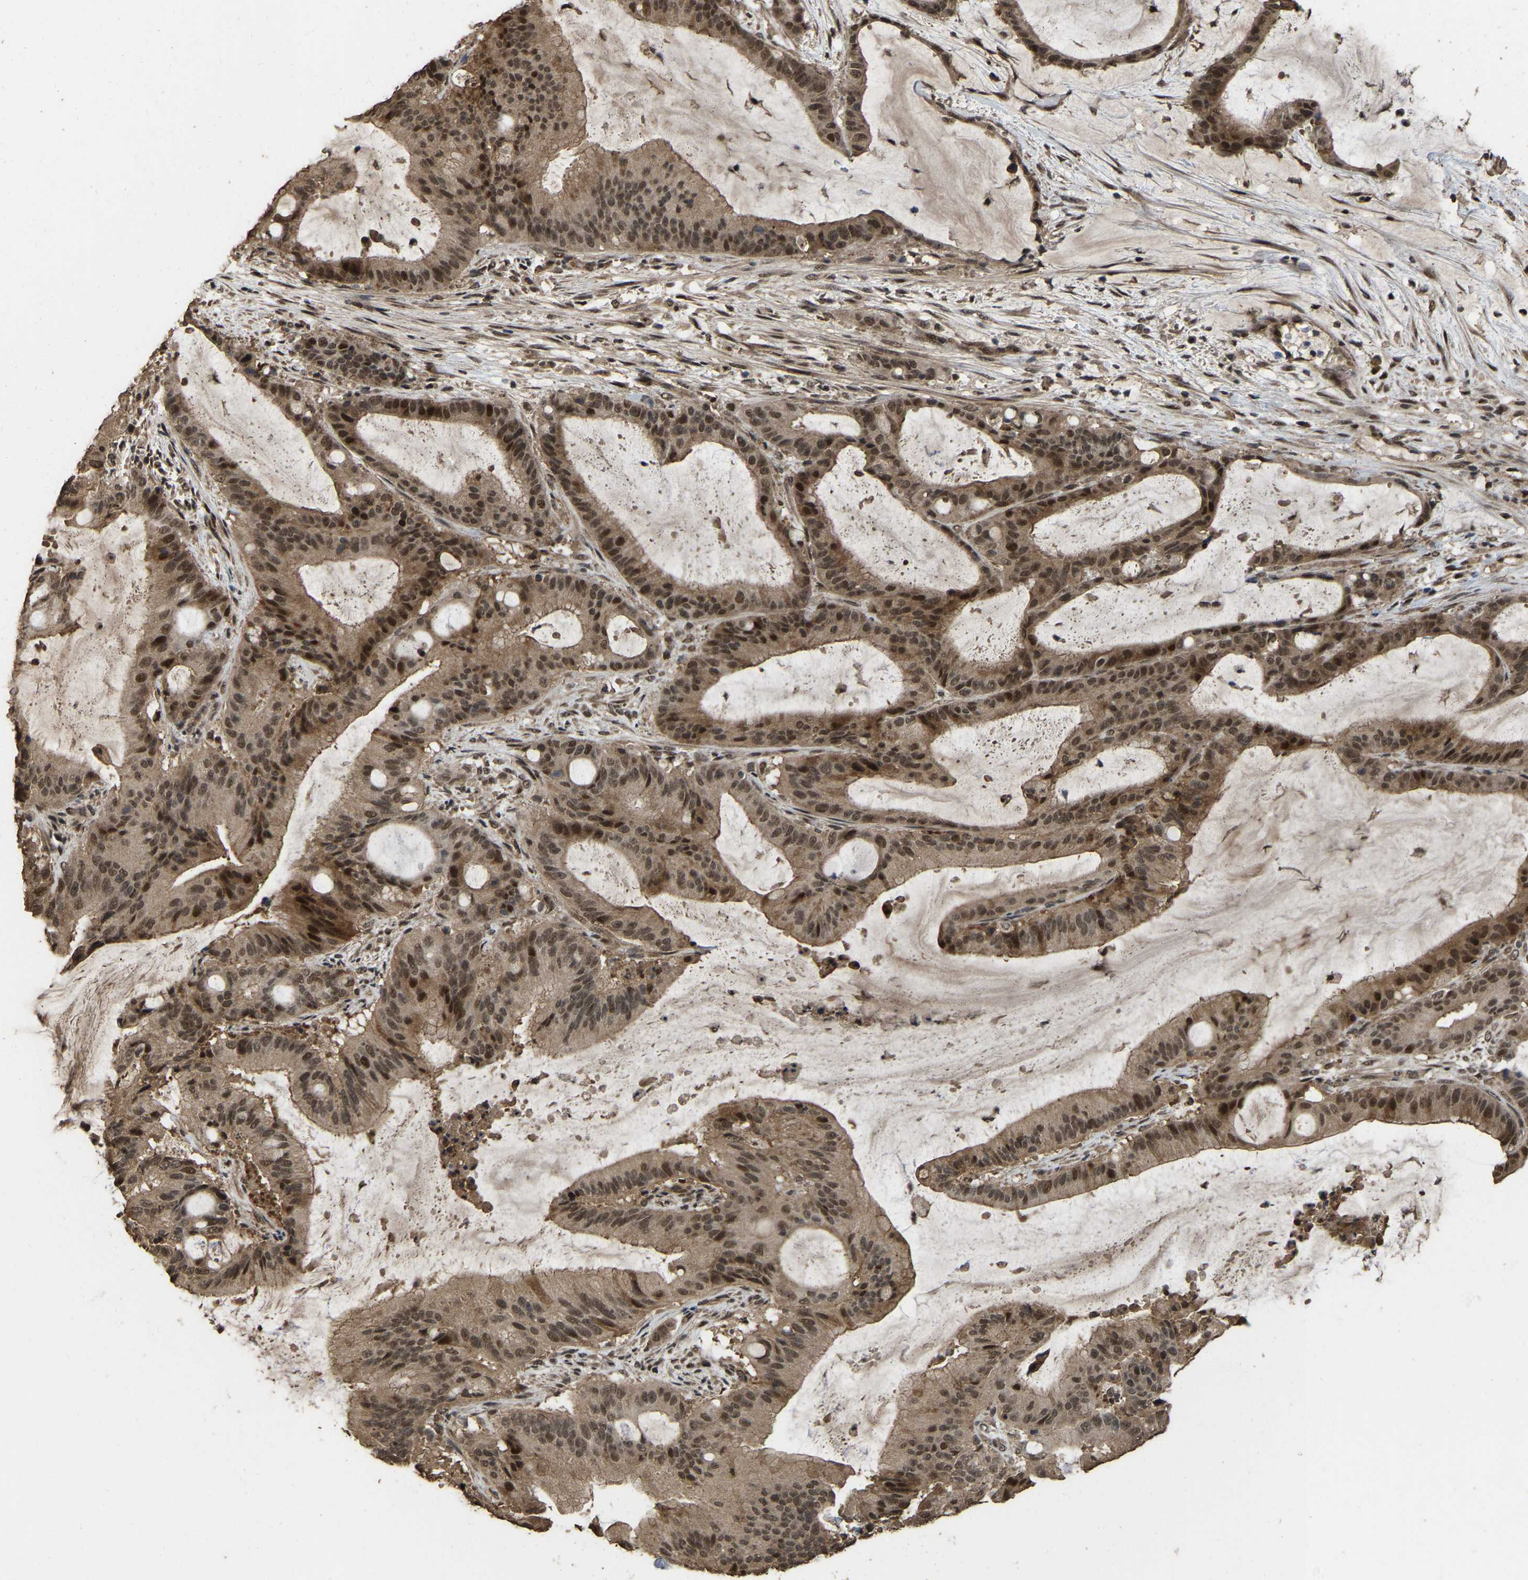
{"staining": {"intensity": "moderate", "quantity": ">75%", "location": "cytoplasmic/membranous,nuclear"}, "tissue": "liver cancer", "cell_type": "Tumor cells", "image_type": "cancer", "snomed": [{"axis": "morphology", "description": "Normal tissue, NOS"}, {"axis": "morphology", "description": "Cholangiocarcinoma"}, {"axis": "topography", "description": "Liver"}, {"axis": "topography", "description": "Peripheral nerve tissue"}], "caption": "An image showing moderate cytoplasmic/membranous and nuclear positivity in approximately >75% of tumor cells in liver cholangiocarcinoma, as visualized by brown immunohistochemical staining.", "gene": "ARHGAP23", "patient": {"sex": "female", "age": 73}}